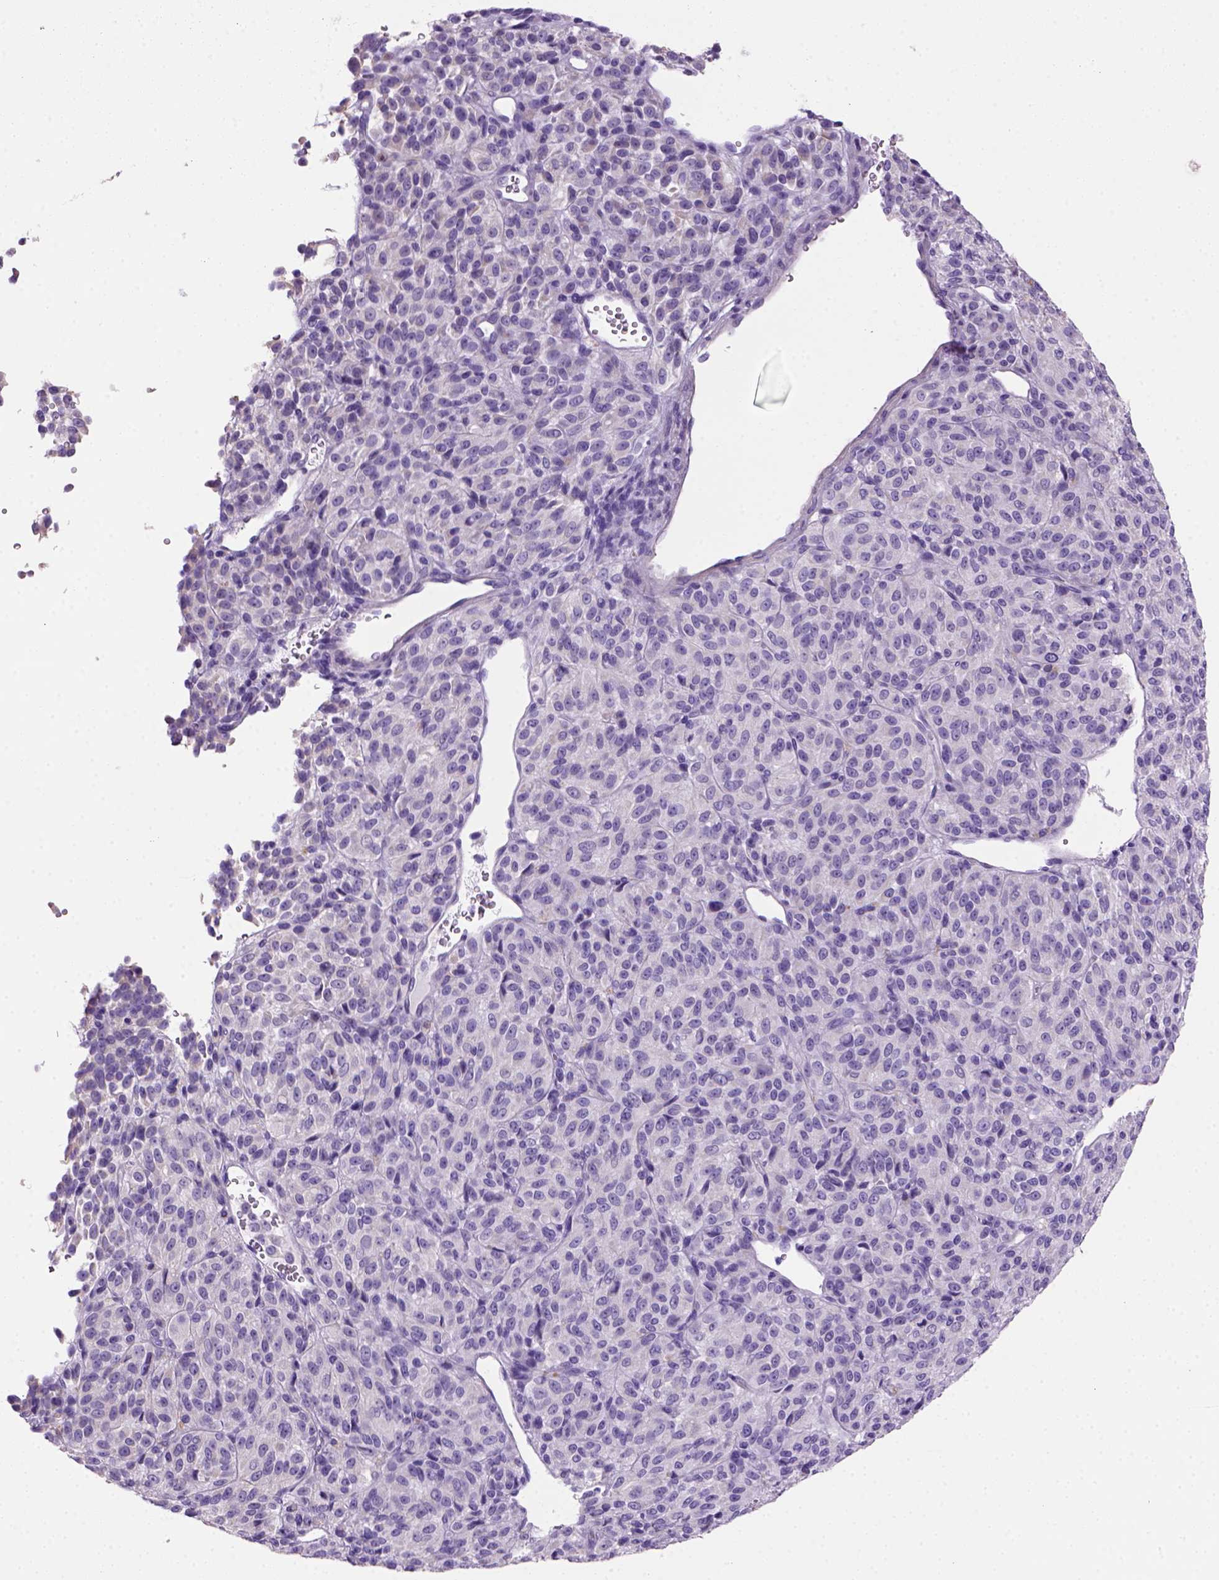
{"staining": {"intensity": "negative", "quantity": "none", "location": "none"}, "tissue": "melanoma", "cell_type": "Tumor cells", "image_type": "cancer", "snomed": [{"axis": "morphology", "description": "Malignant melanoma, Metastatic site"}, {"axis": "topography", "description": "Brain"}], "caption": "Tumor cells show no significant protein staining in malignant melanoma (metastatic site).", "gene": "ARHGEF33", "patient": {"sex": "female", "age": 56}}